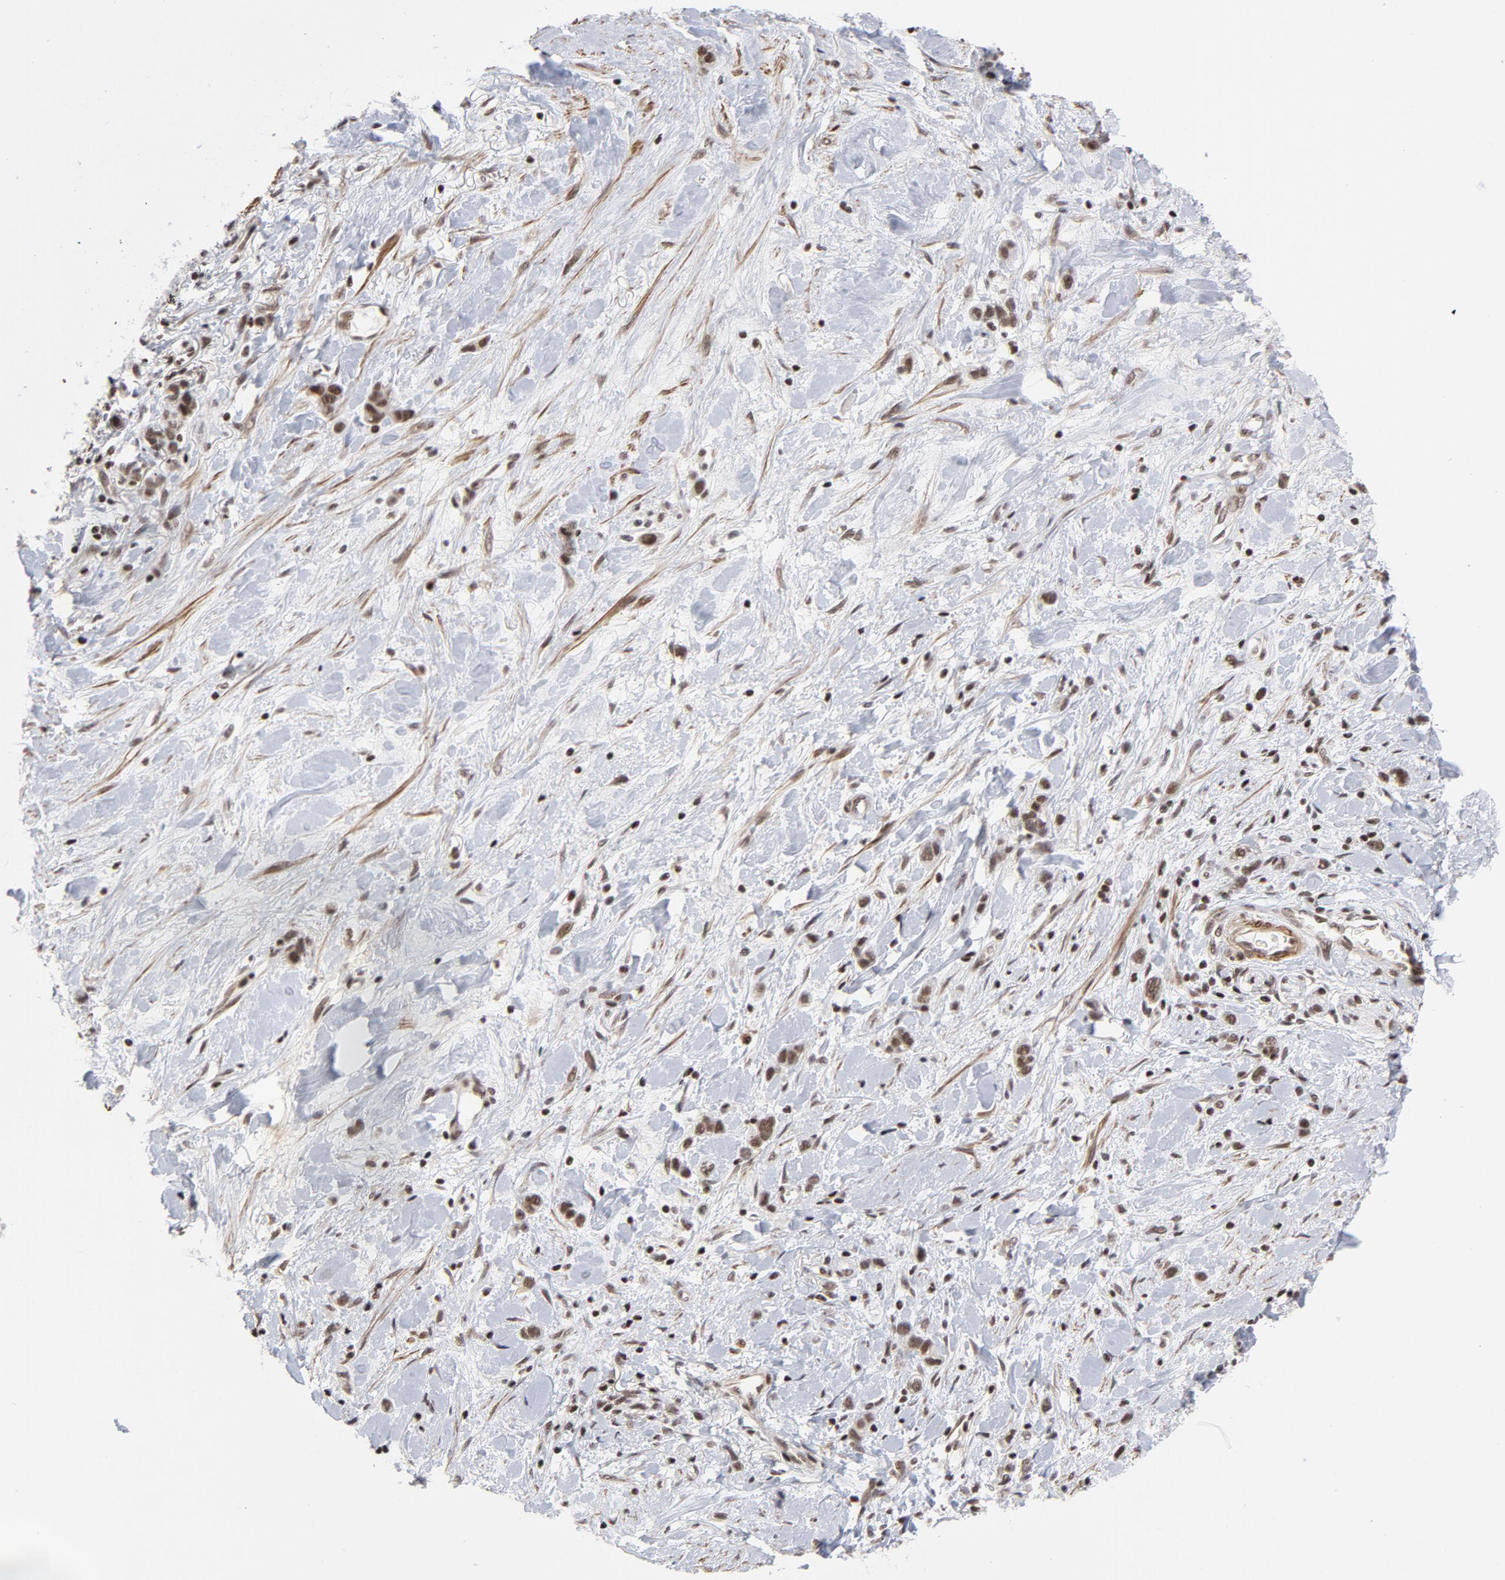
{"staining": {"intensity": "strong", "quantity": ">75%", "location": "nuclear"}, "tissue": "stomach cancer", "cell_type": "Tumor cells", "image_type": "cancer", "snomed": [{"axis": "morphology", "description": "Normal tissue, NOS"}, {"axis": "morphology", "description": "Adenocarcinoma, NOS"}, {"axis": "morphology", "description": "Adenocarcinoma, High grade"}, {"axis": "topography", "description": "Stomach, upper"}, {"axis": "topography", "description": "Stomach"}], "caption": "Adenocarcinoma (stomach) stained with IHC shows strong nuclear expression in about >75% of tumor cells.", "gene": "CTCF", "patient": {"sex": "female", "age": 65}}